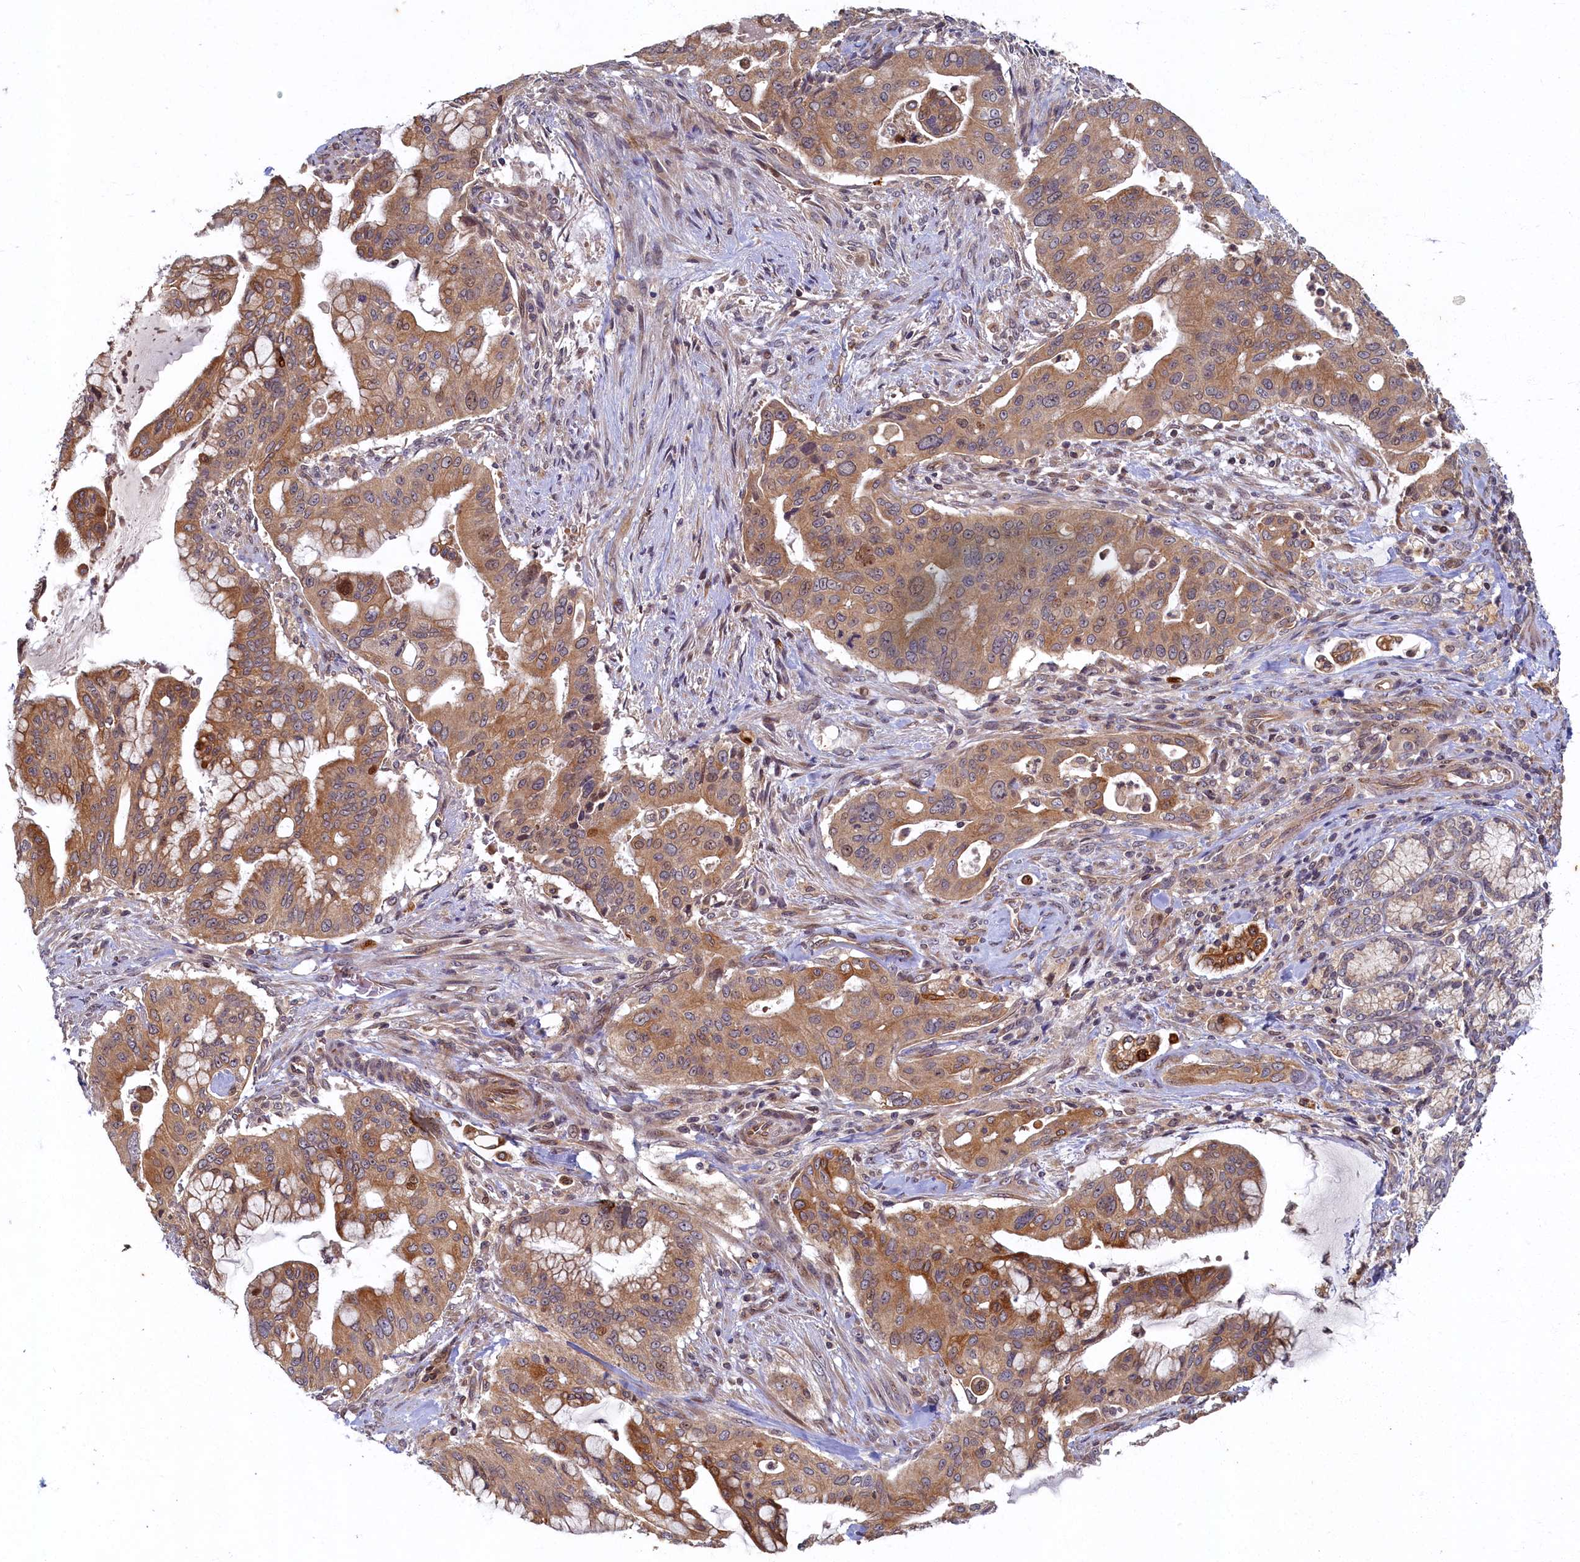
{"staining": {"intensity": "moderate", "quantity": ">75%", "location": "cytoplasmic/membranous"}, "tissue": "pancreatic cancer", "cell_type": "Tumor cells", "image_type": "cancer", "snomed": [{"axis": "morphology", "description": "Adenocarcinoma, NOS"}, {"axis": "topography", "description": "Pancreas"}], "caption": "Immunohistochemical staining of human pancreatic cancer (adenocarcinoma) reveals moderate cytoplasmic/membranous protein staining in approximately >75% of tumor cells.", "gene": "CEP20", "patient": {"sex": "male", "age": 46}}